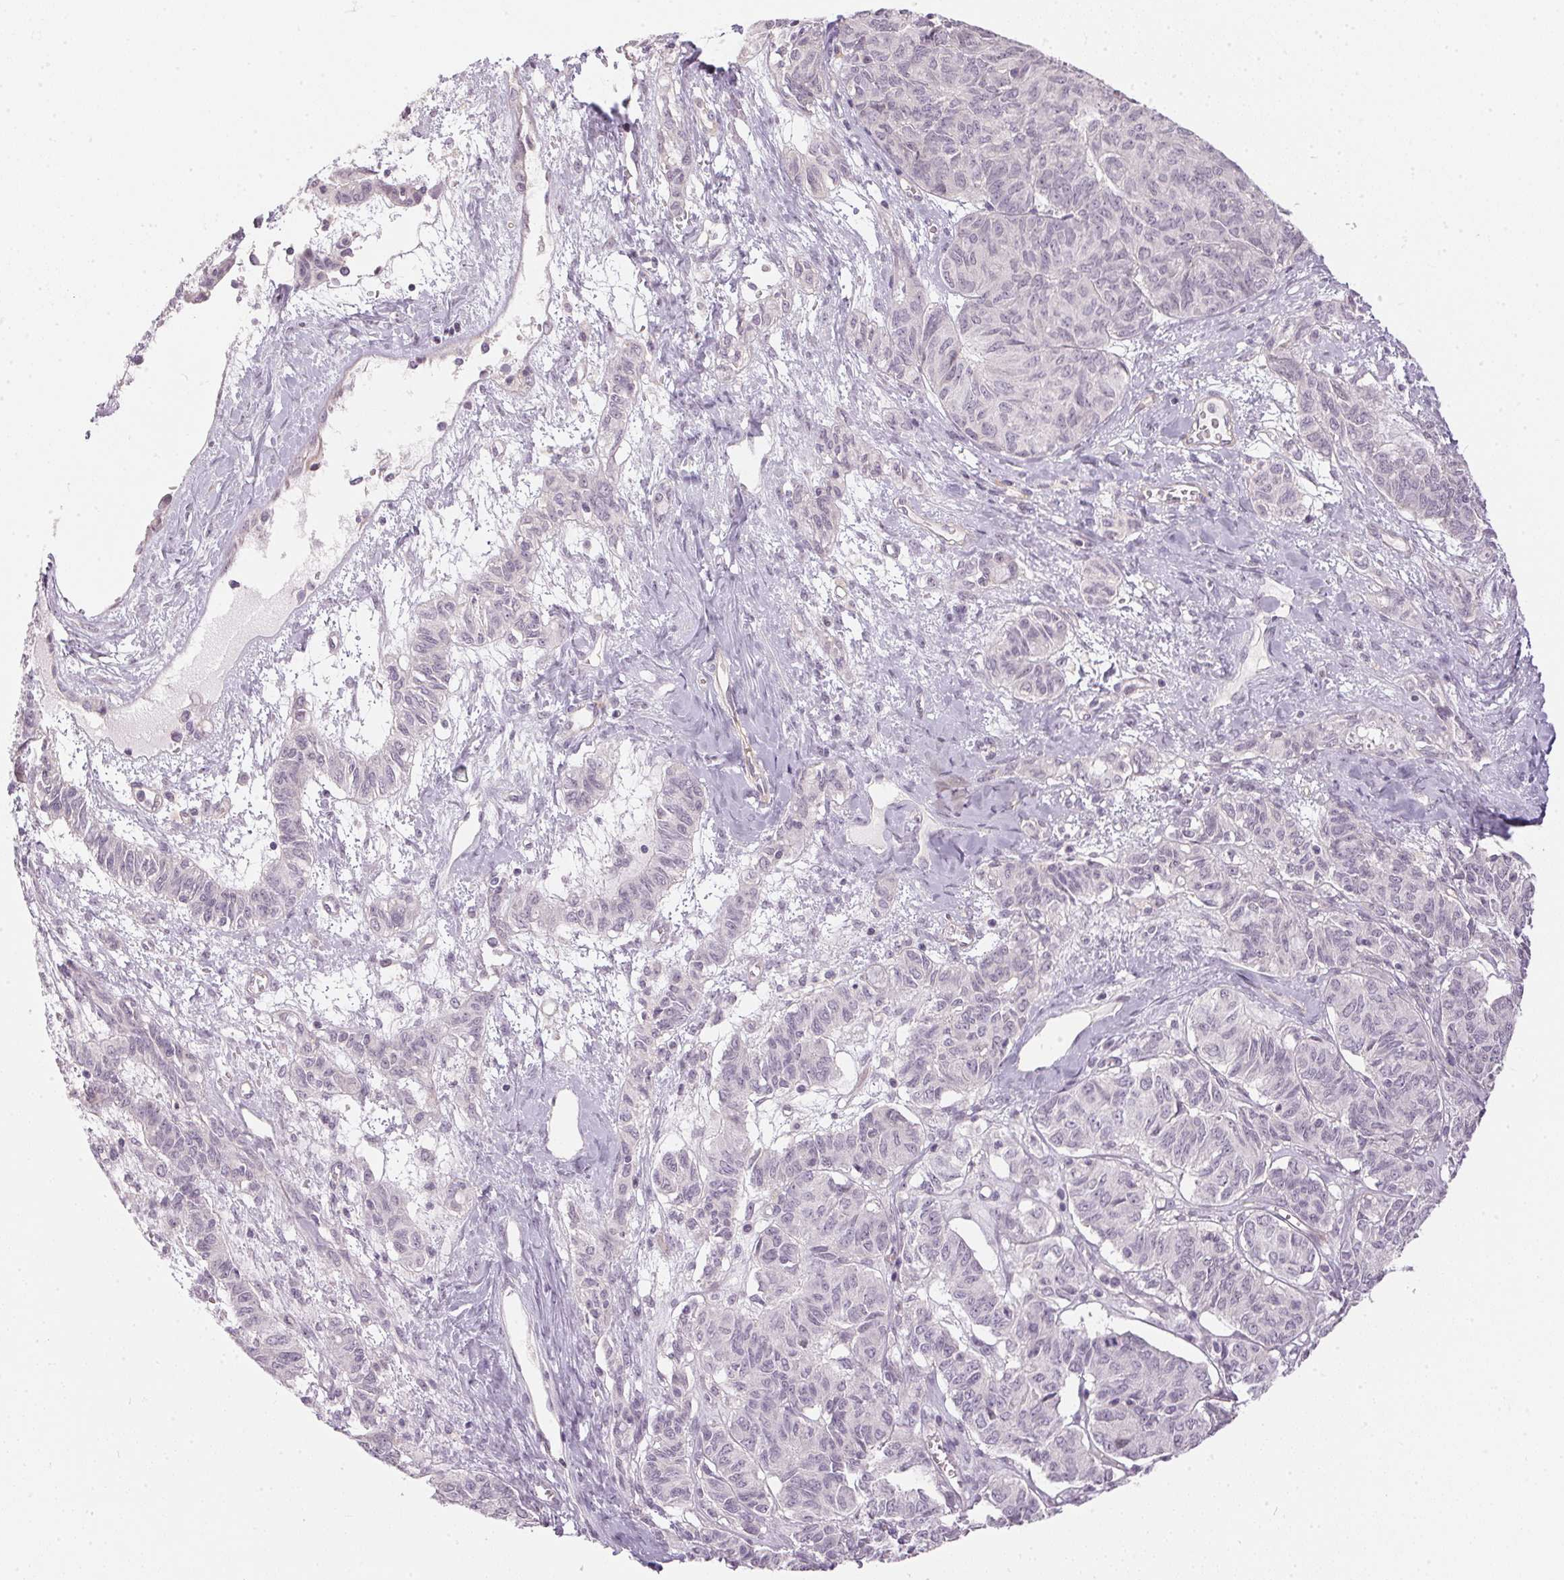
{"staining": {"intensity": "negative", "quantity": "none", "location": "none"}, "tissue": "ovarian cancer", "cell_type": "Tumor cells", "image_type": "cancer", "snomed": [{"axis": "morphology", "description": "Carcinoma, endometroid"}, {"axis": "topography", "description": "Ovary"}], "caption": "Ovarian cancer stained for a protein using immunohistochemistry exhibits no staining tumor cells.", "gene": "GDAP1L1", "patient": {"sex": "female", "age": 80}}